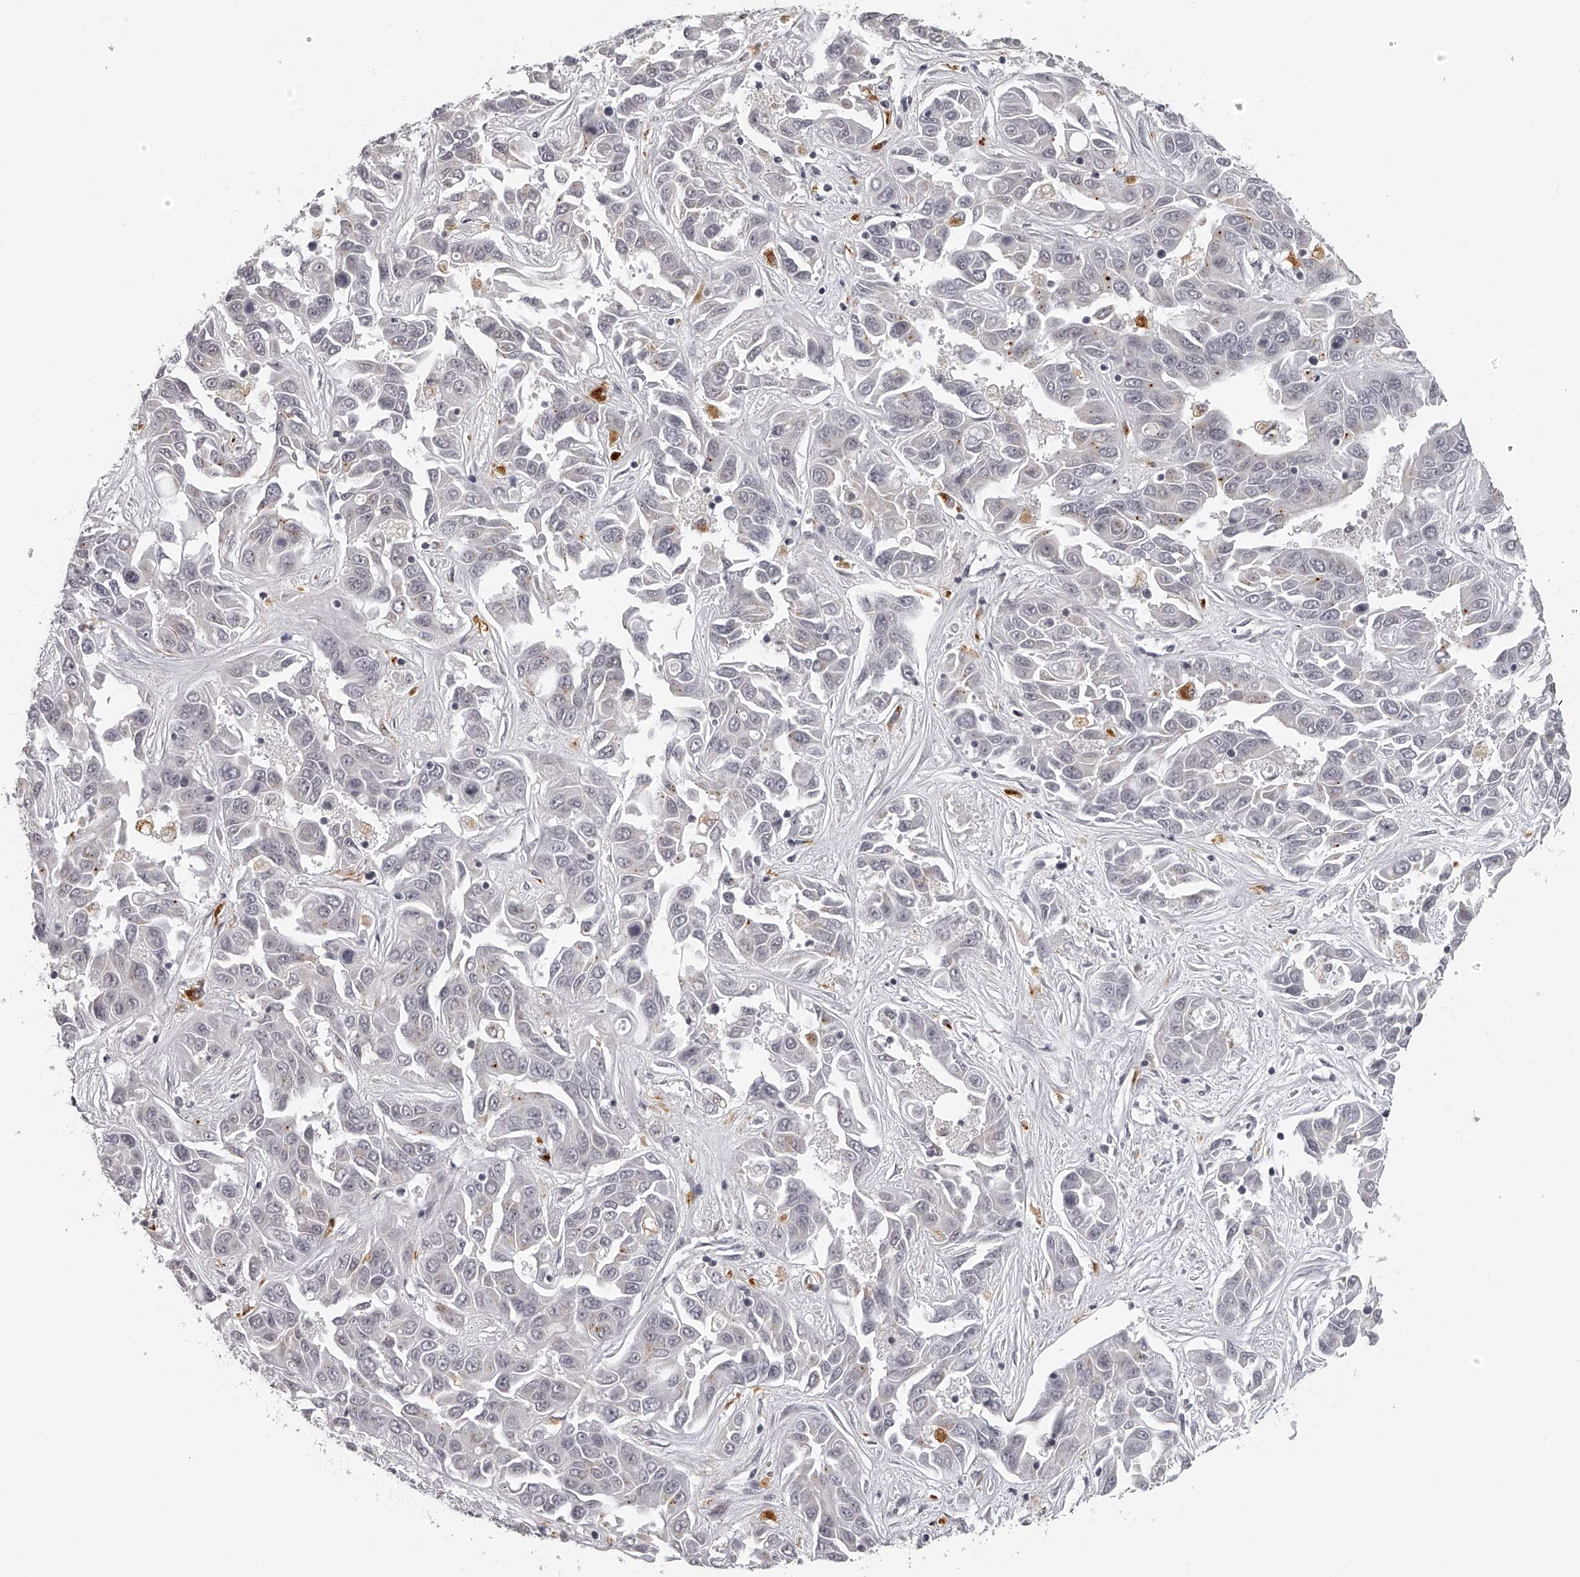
{"staining": {"intensity": "negative", "quantity": "none", "location": "none"}, "tissue": "liver cancer", "cell_type": "Tumor cells", "image_type": "cancer", "snomed": [{"axis": "morphology", "description": "Cholangiocarcinoma"}, {"axis": "topography", "description": "Liver"}], "caption": "Liver cancer was stained to show a protein in brown. There is no significant staining in tumor cells. (Brightfield microscopy of DAB (3,3'-diaminobenzidine) IHC at high magnification).", "gene": "RNF220", "patient": {"sex": "female", "age": 52}}